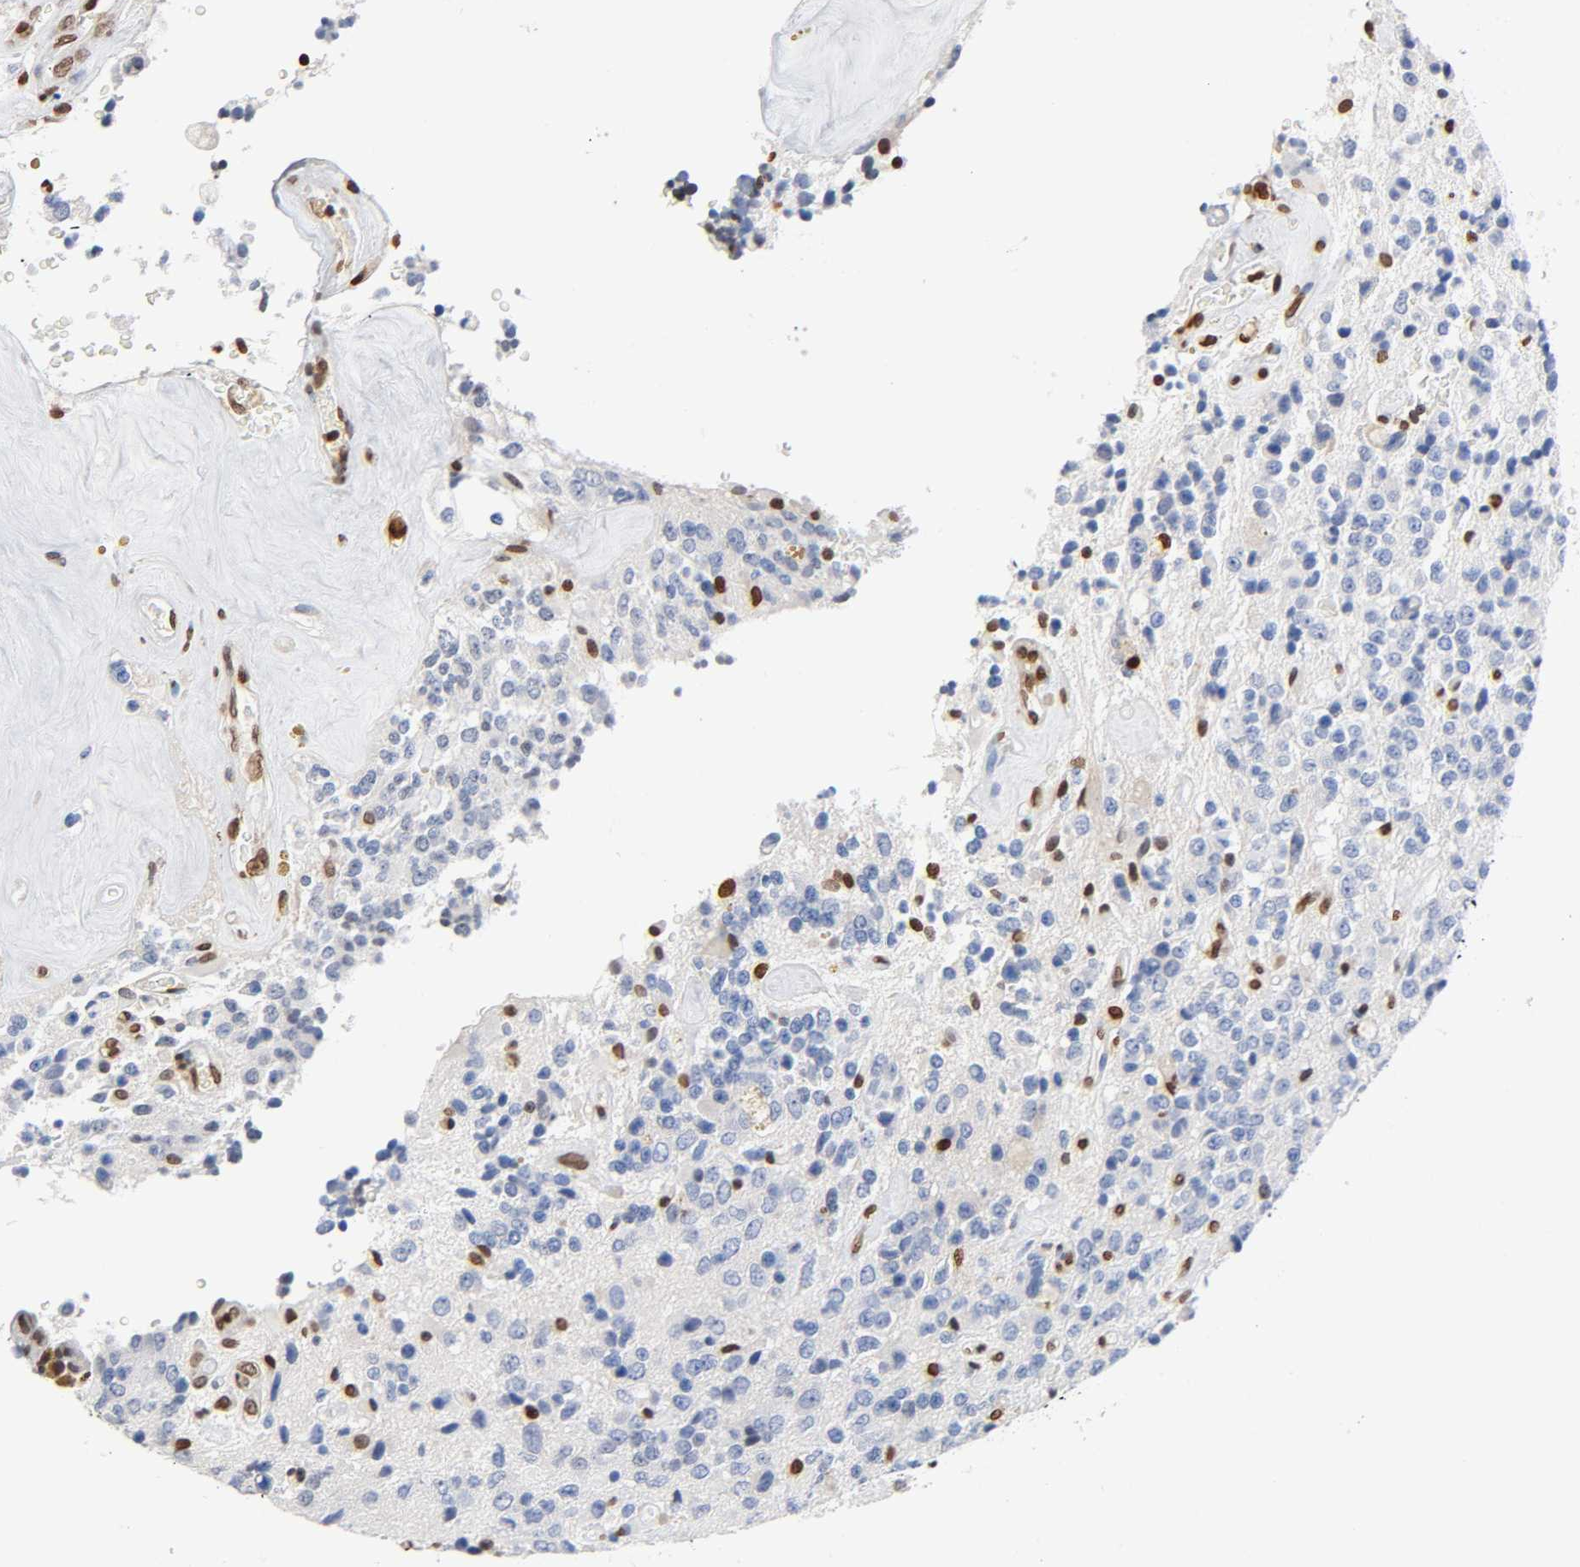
{"staining": {"intensity": "strong", "quantity": "<25%", "location": "nuclear"}, "tissue": "glioma", "cell_type": "Tumor cells", "image_type": "cancer", "snomed": [{"axis": "morphology", "description": "Glioma, malignant, High grade"}, {"axis": "topography", "description": "pancreas cauda"}], "caption": "Brown immunohistochemical staining in high-grade glioma (malignant) reveals strong nuclear staining in approximately <25% of tumor cells.", "gene": "HOXA6", "patient": {"sex": "male", "age": 60}}